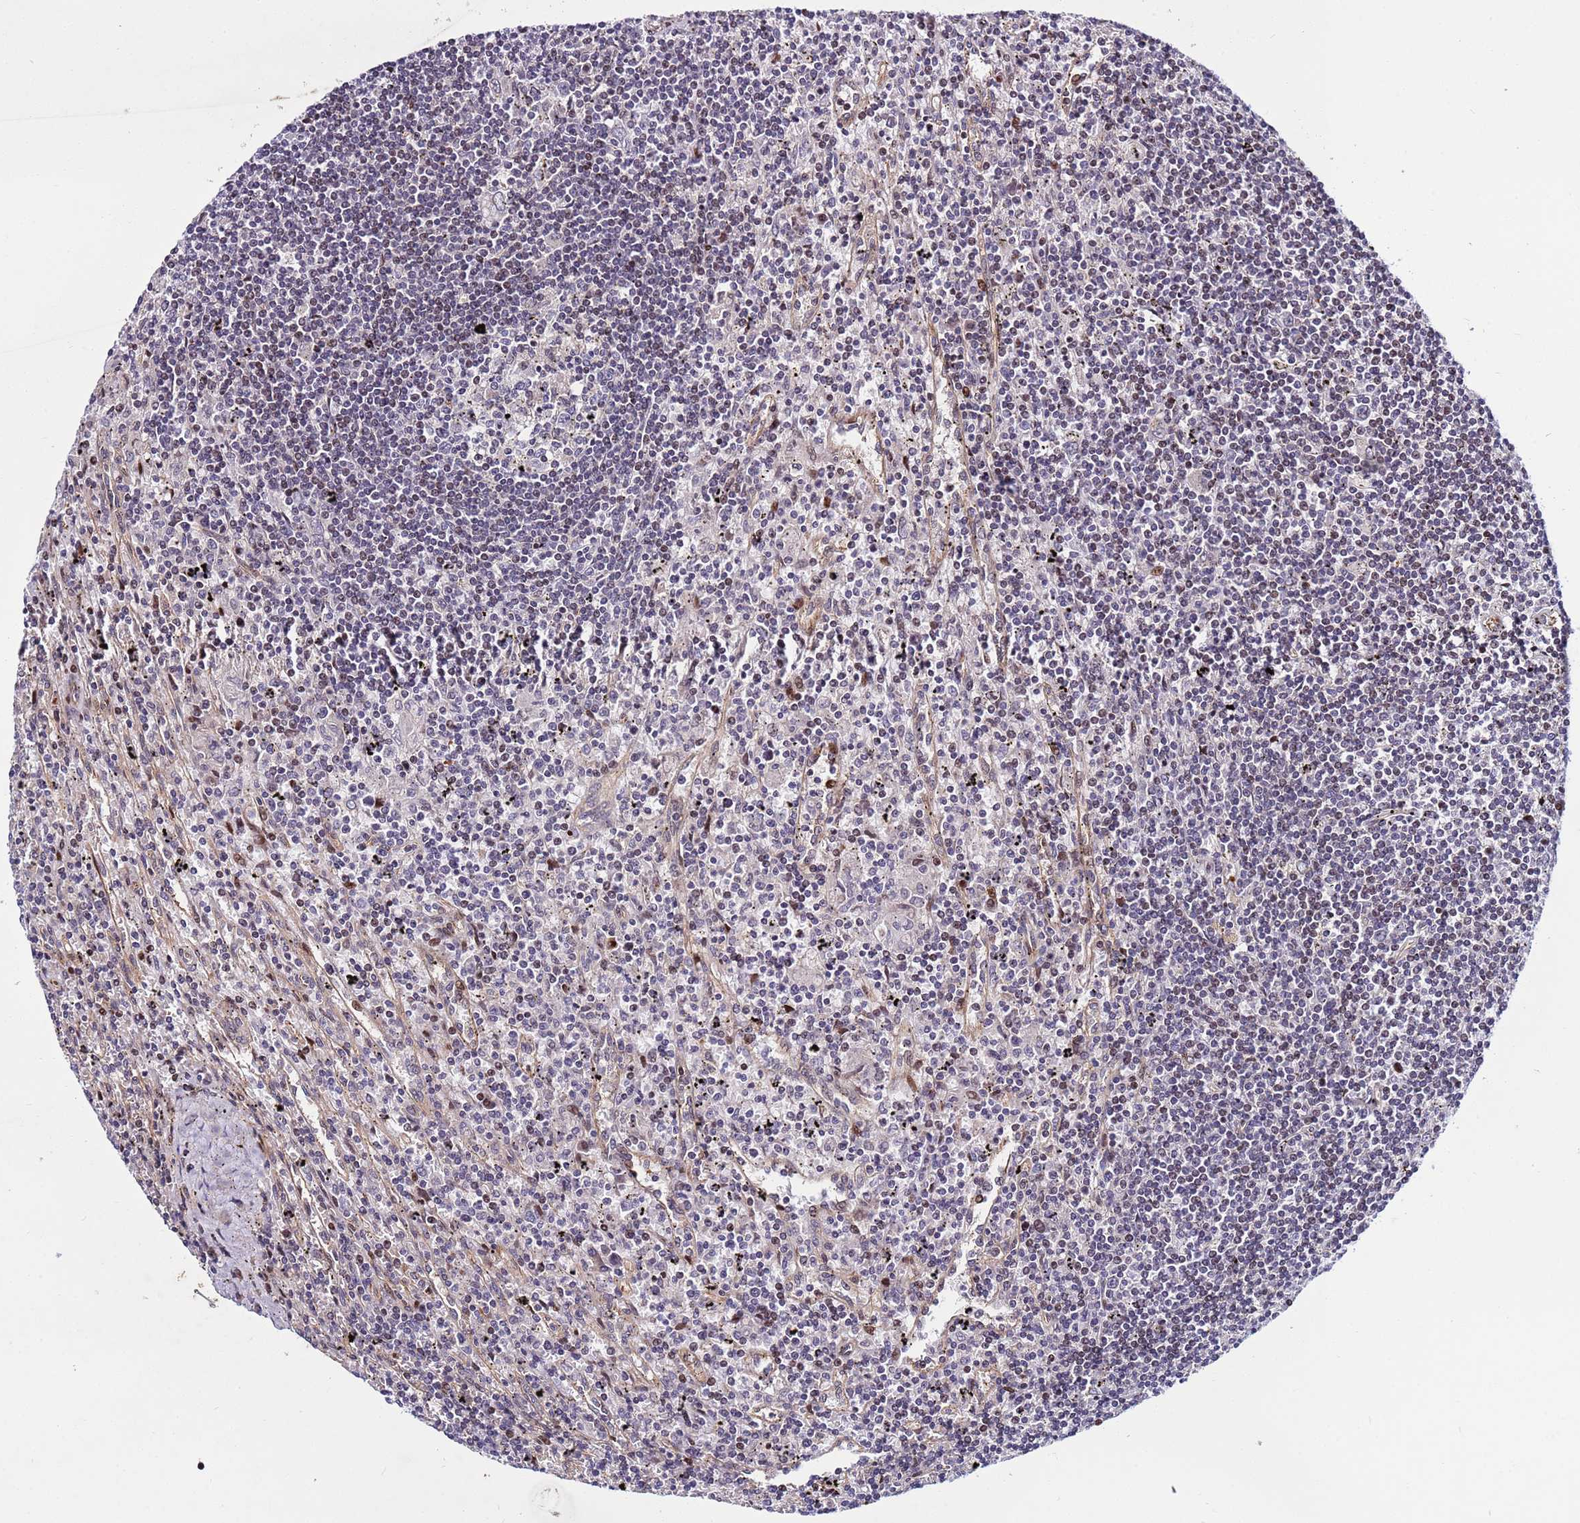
{"staining": {"intensity": "negative", "quantity": "none", "location": "none"}, "tissue": "lymphoma", "cell_type": "Tumor cells", "image_type": "cancer", "snomed": [{"axis": "morphology", "description": "Malignant lymphoma, non-Hodgkin's type, Low grade"}, {"axis": "topography", "description": "Spleen"}], "caption": "IHC photomicrograph of human lymphoma stained for a protein (brown), which demonstrates no positivity in tumor cells. Nuclei are stained in blue.", "gene": "WBP11", "patient": {"sex": "male", "age": 76}}